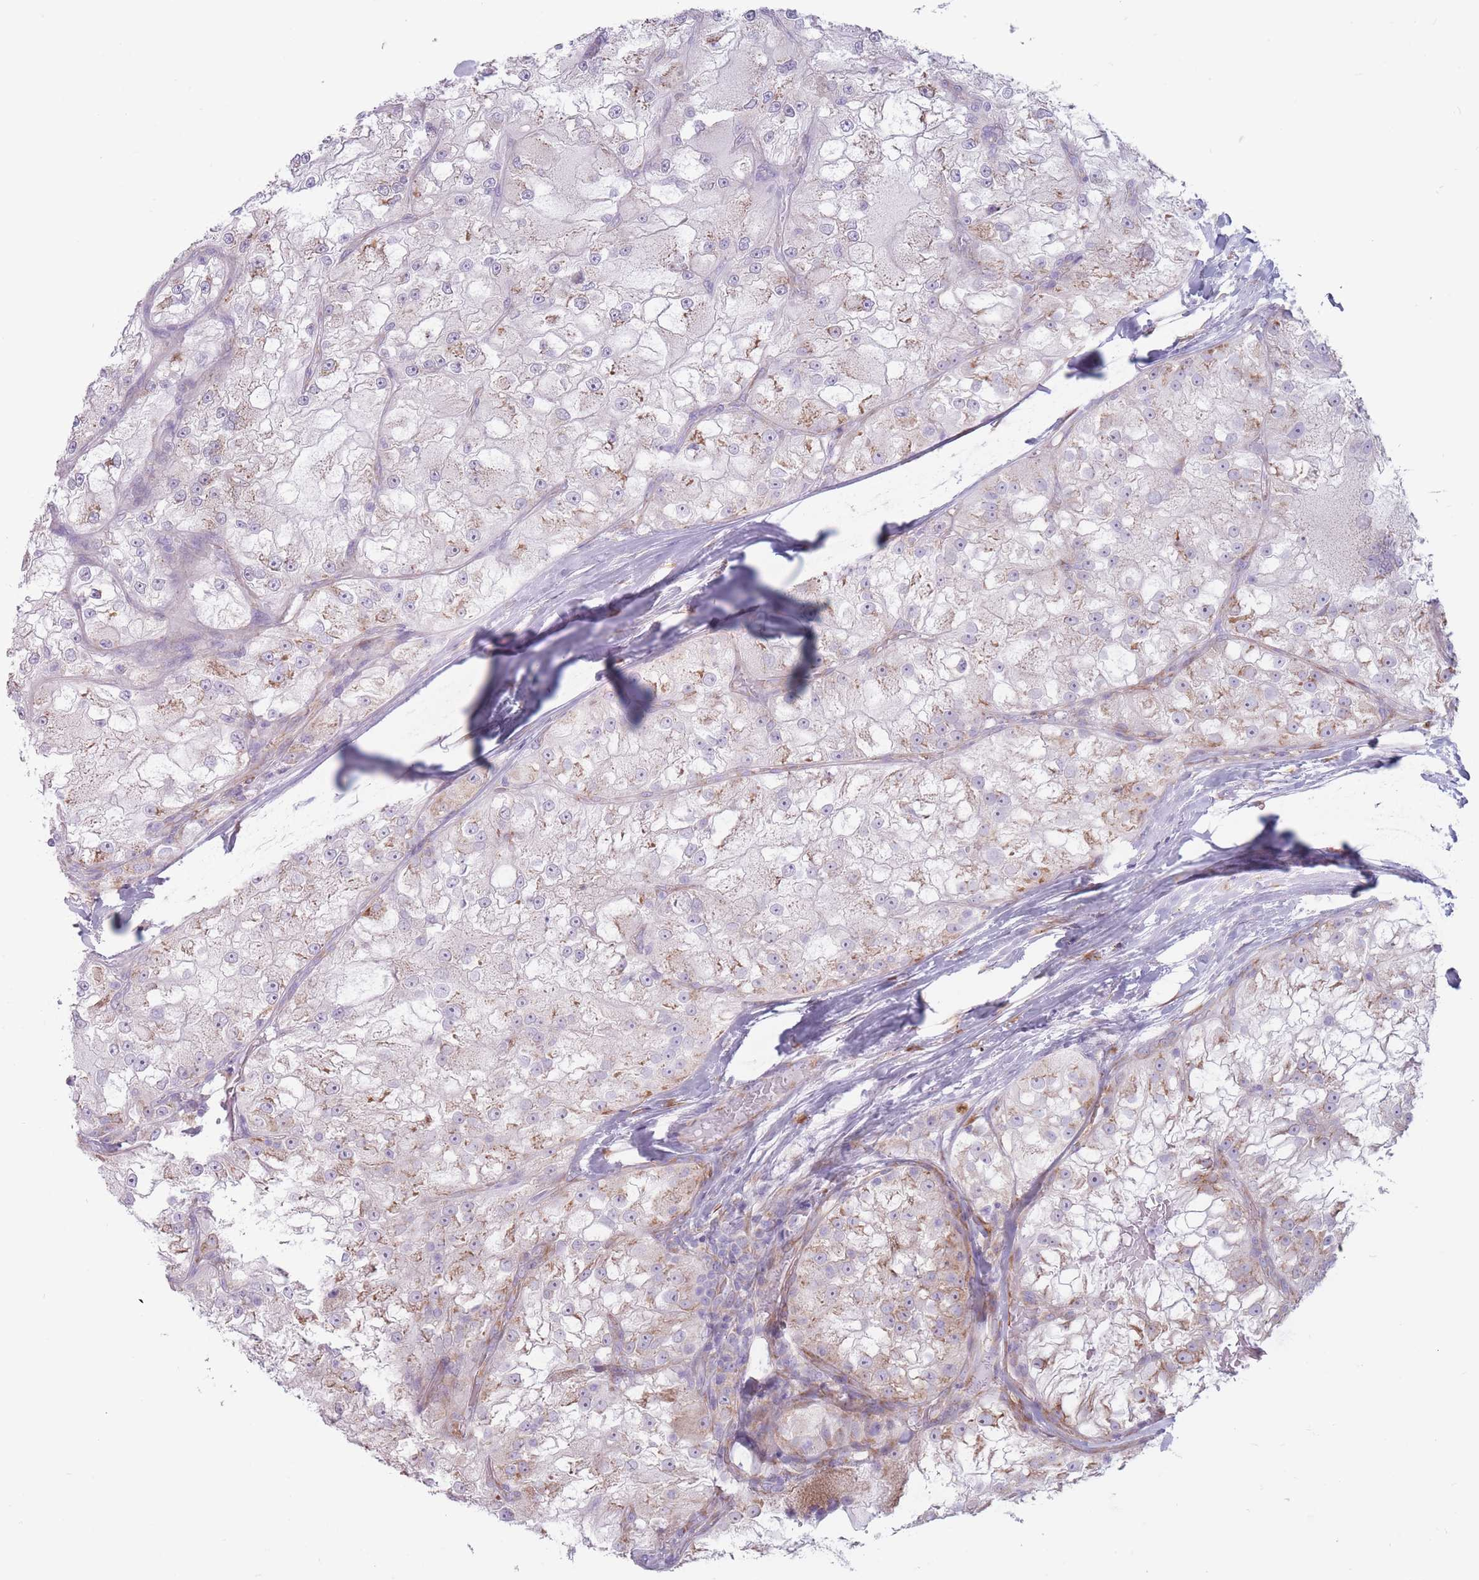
{"staining": {"intensity": "weak", "quantity": "<25%", "location": "cytoplasmic/membranous"}, "tissue": "renal cancer", "cell_type": "Tumor cells", "image_type": "cancer", "snomed": [{"axis": "morphology", "description": "Adenocarcinoma, NOS"}, {"axis": "topography", "description": "Kidney"}], "caption": "Immunohistochemical staining of human renal cancer reveals no significant expression in tumor cells.", "gene": "RPL18", "patient": {"sex": "female", "age": 72}}